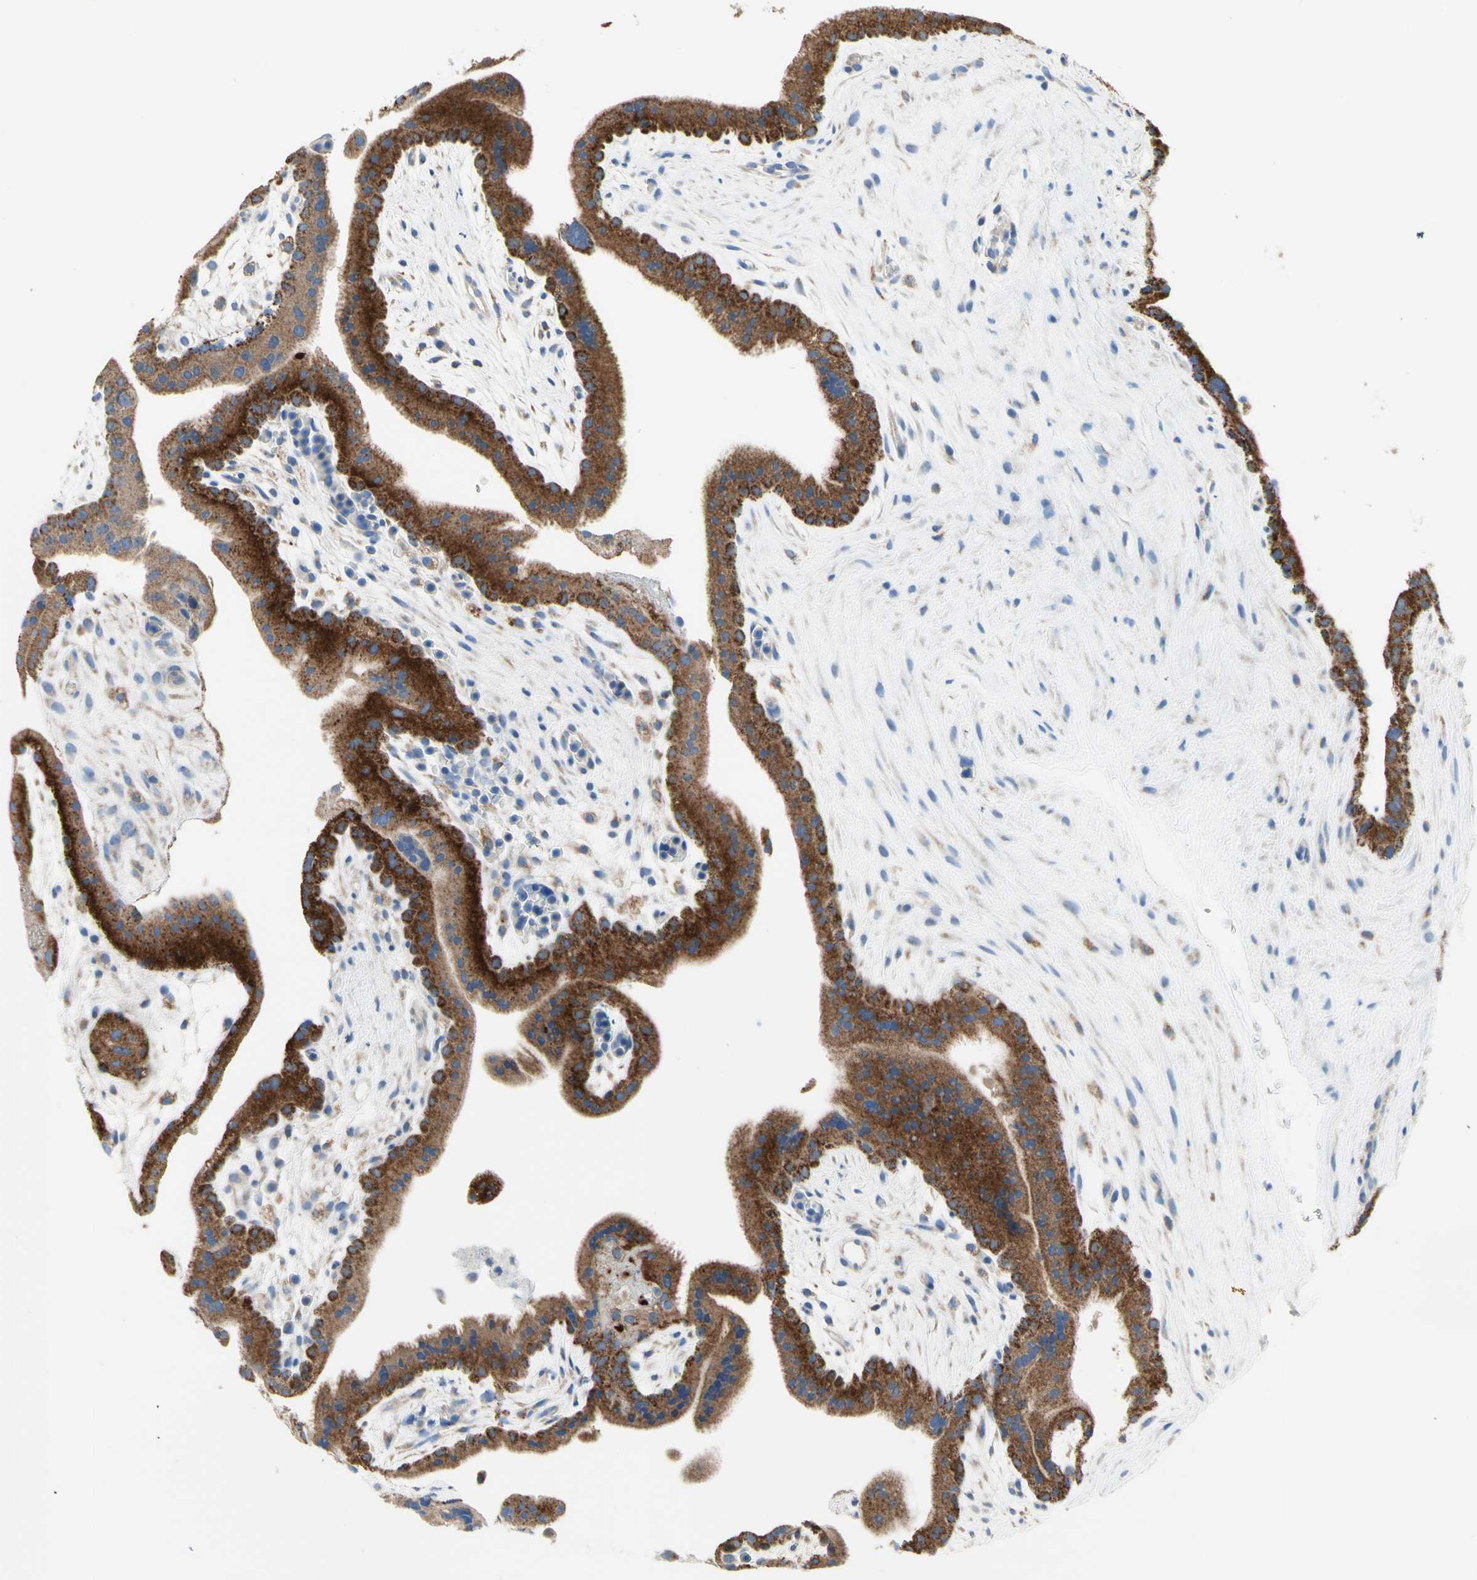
{"staining": {"intensity": "weak", "quantity": ">75%", "location": "cytoplasmic/membranous"}, "tissue": "placenta", "cell_type": "Decidual cells", "image_type": "normal", "snomed": [{"axis": "morphology", "description": "Normal tissue, NOS"}, {"axis": "topography", "description": "Placenta"}], "caption": "A low amount of weak cytoplasmic/membranous positivity is present in approximately >75% of decidual cells in benign placenta. (brown staining indicates protein expression, while blue staining denotes nuclei).", "gene": "URB2", "patient": {"sex": "female", "age": 19}}